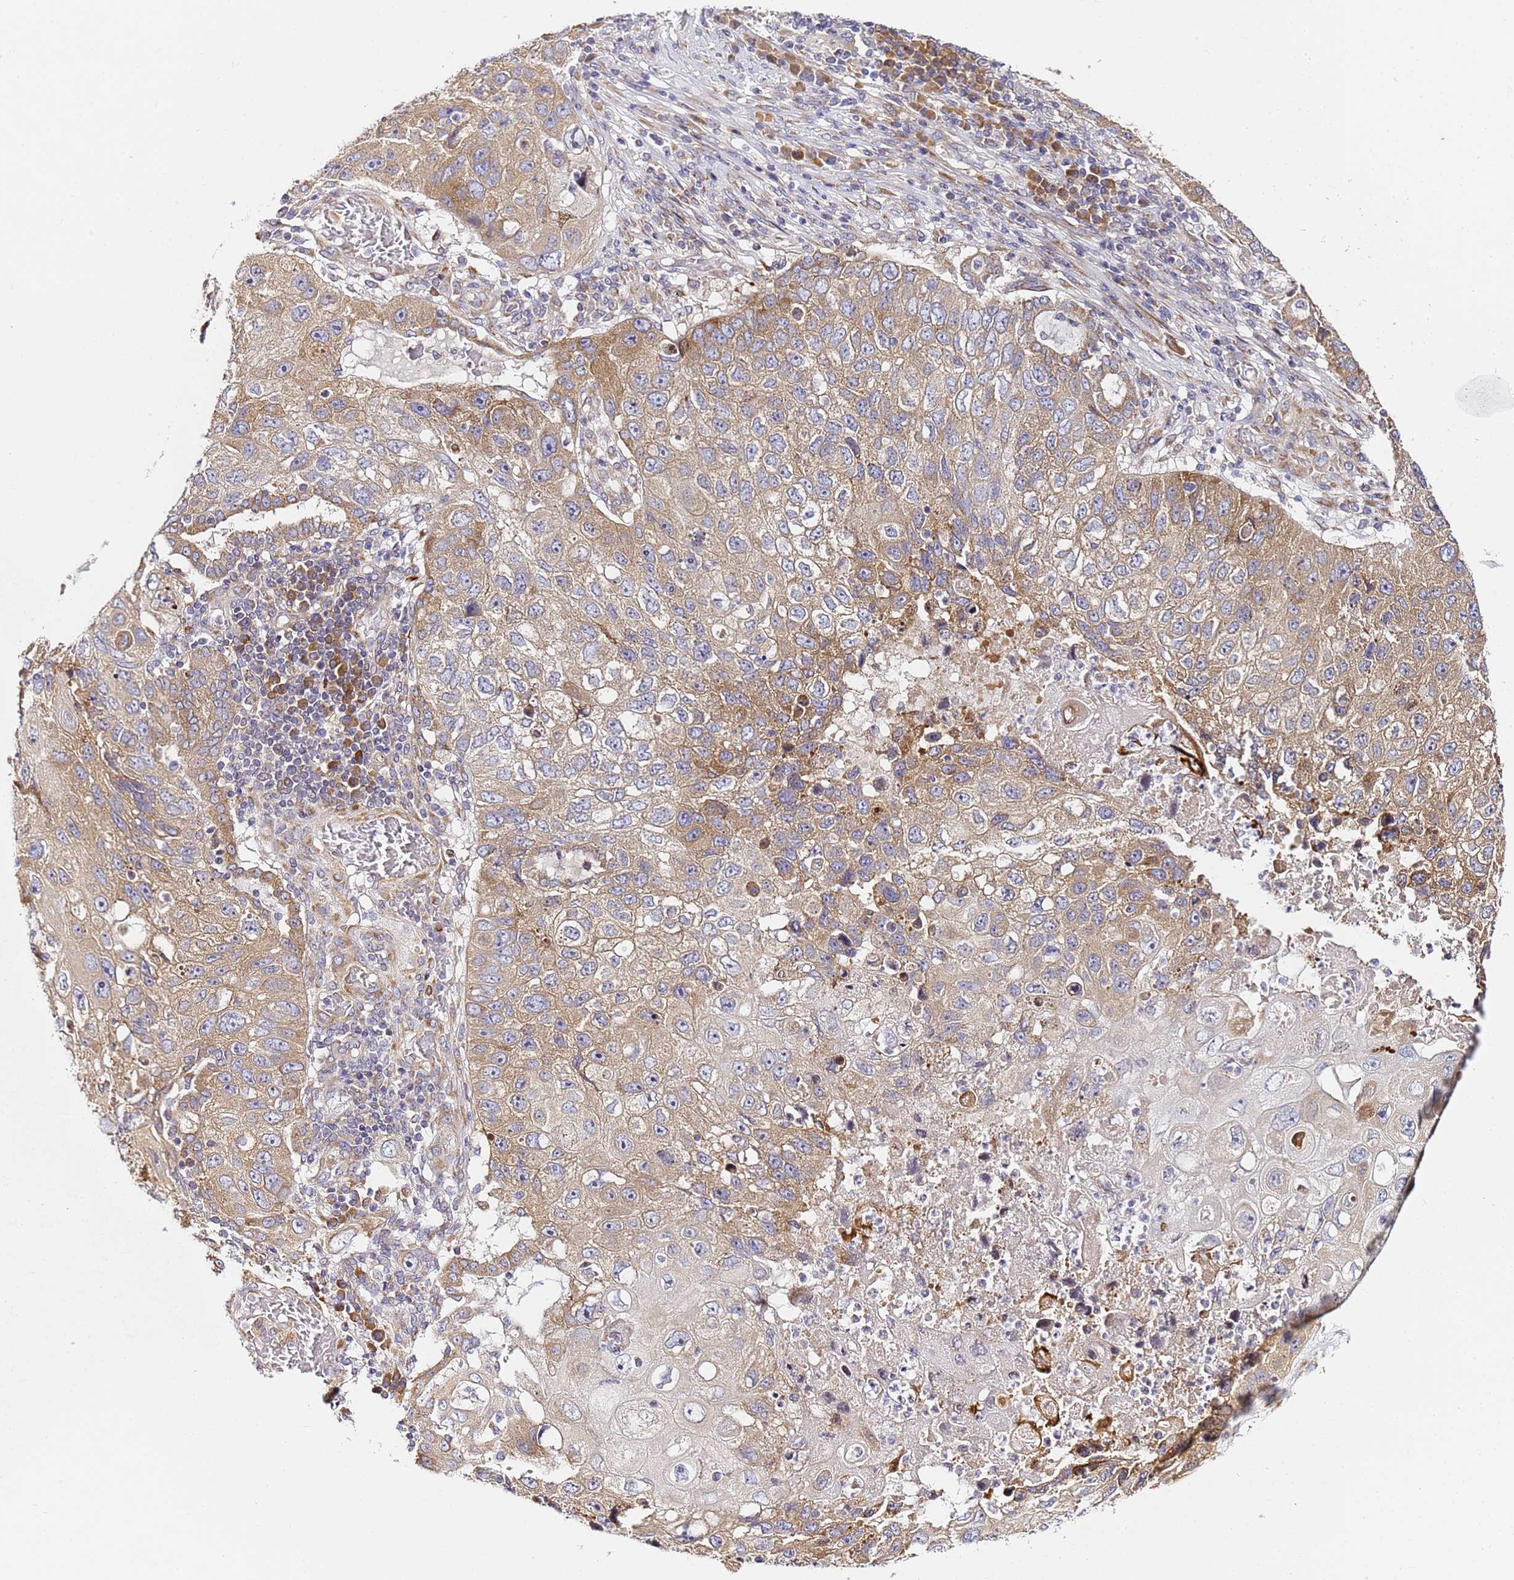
{"staining": {"intensity": "moderate", "quantity": ">75%", "location": "cytoplasmic/membranous"}, "tissue": "lung cancer", "cell_type": "Tumor cells", "image_type": "cancer", "snomed": [{"axis": "morphology", "description": "Squamous cell carcinoma, NOS"}, {"axis": "topography", "description": "Lung"}], "caption": "Tumor cells display moderate cytoplasmic/membranous expression in approximately >75% of cells in lung squamous cell carcinoma.", "gene": "RPL13A", "patient": {"sex": "male", "age": 61}}